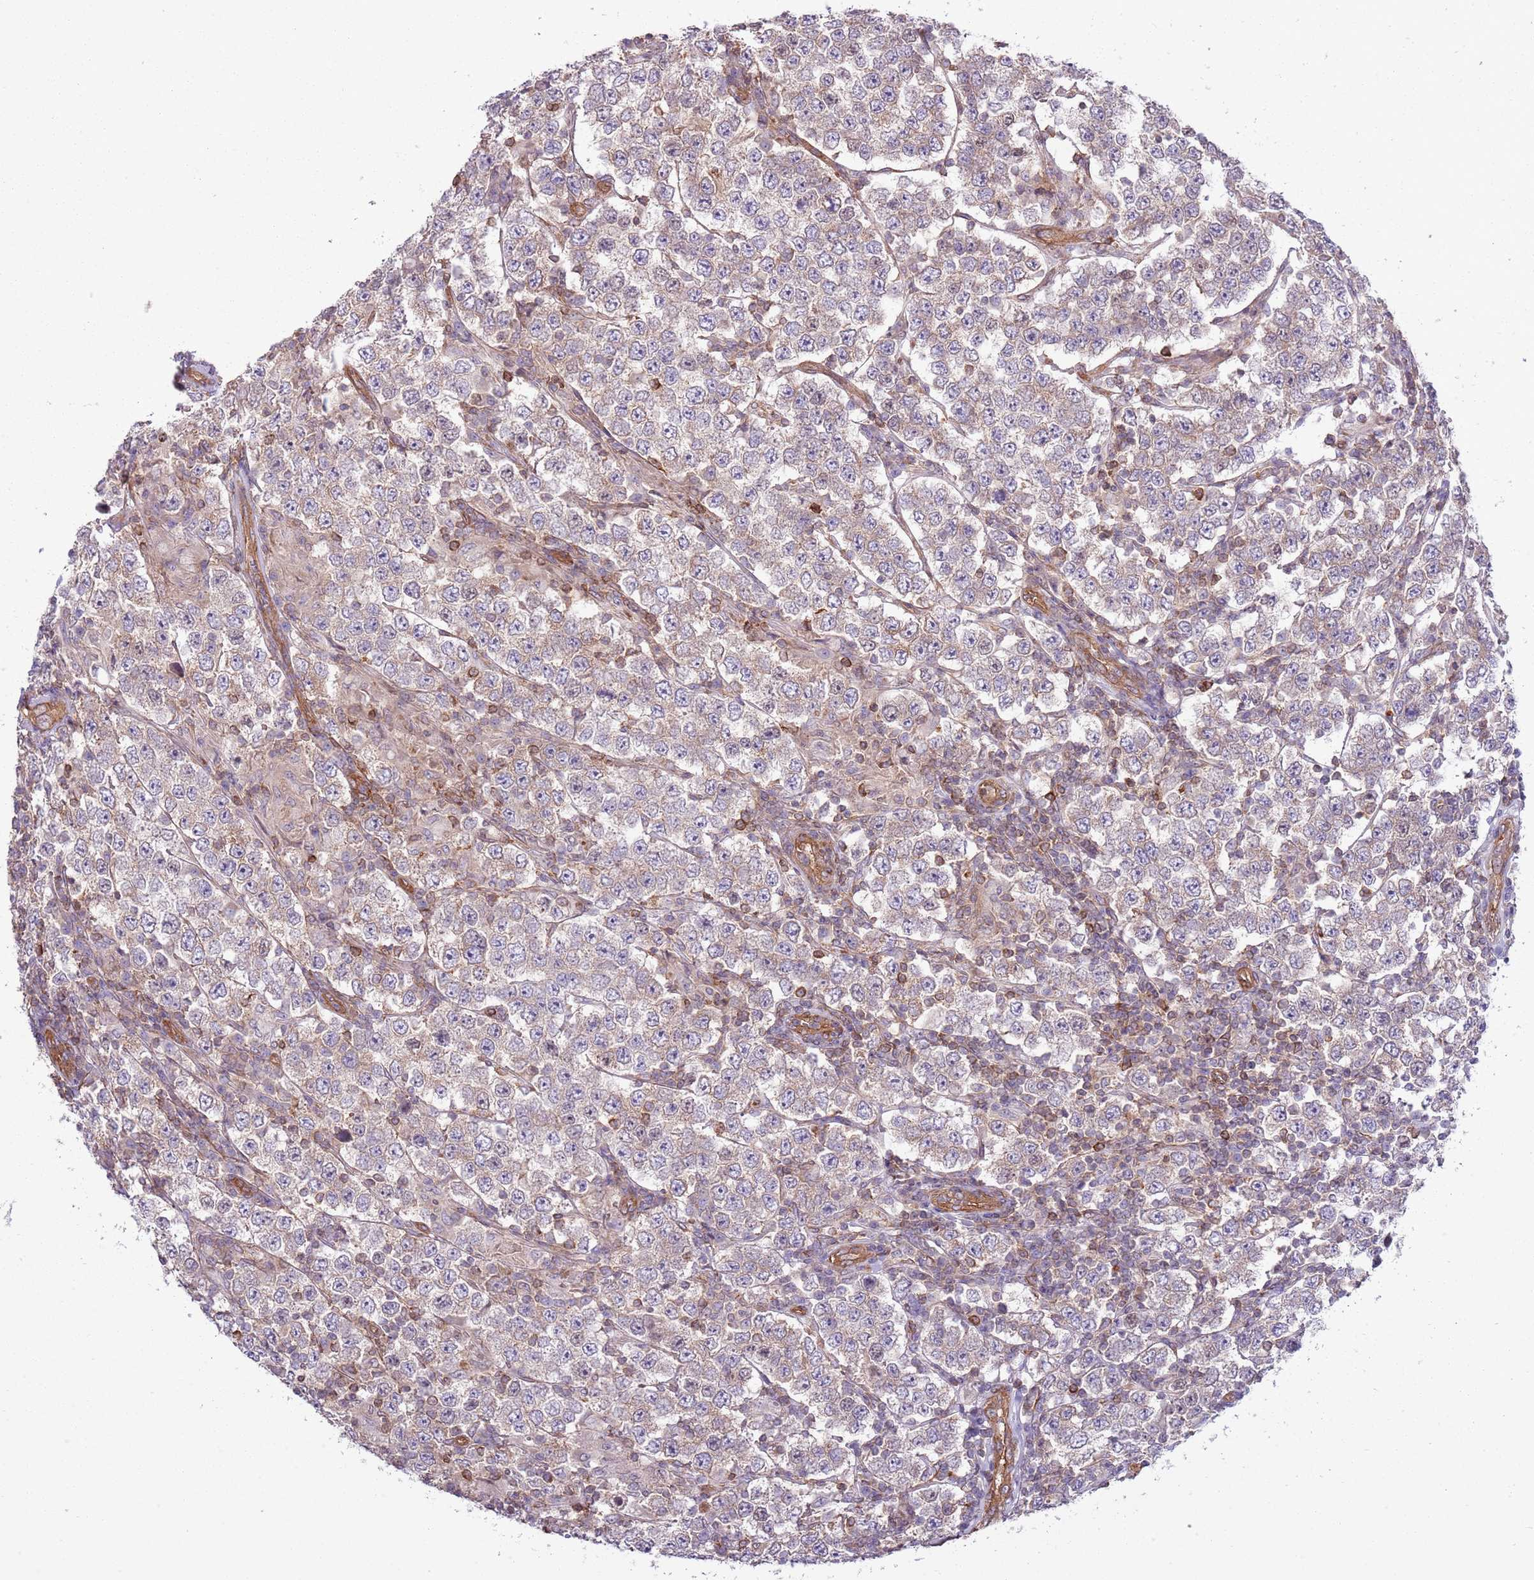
{"staining": {"intensity": "weak", "quantity": "25%-75%", "location": "cytoplasmic/membranous"}, "tissue": "testis cancer", "cell_type": "Tumor cells", "image_type": "cancer", "snomed": [{"axis": "morphology", "description": "Normal tissue, NOS"}, {"axis": "morphology", "description": "Urothelial carcinoma, High grade"}, {"axis": "morphology", "description": "Seminoma, NOS"}, {"axis": "morphology", "description": "Carcinoma, Embryonal, NOS"}, {"axis": "topography", "description": "Urinary bladder"}, {"axis": "topography", "description": "Testis"}], "caption": "High-power microscopy captured an immunohistochemistry (IHC) image of embryonal carcinoma (testis), revealing weak cytoplasmic/membranous expression in approximately 25%-75% of tumor cells.", "gene": "LPIN2", "patient": {"sex": "male", "age": 41}}